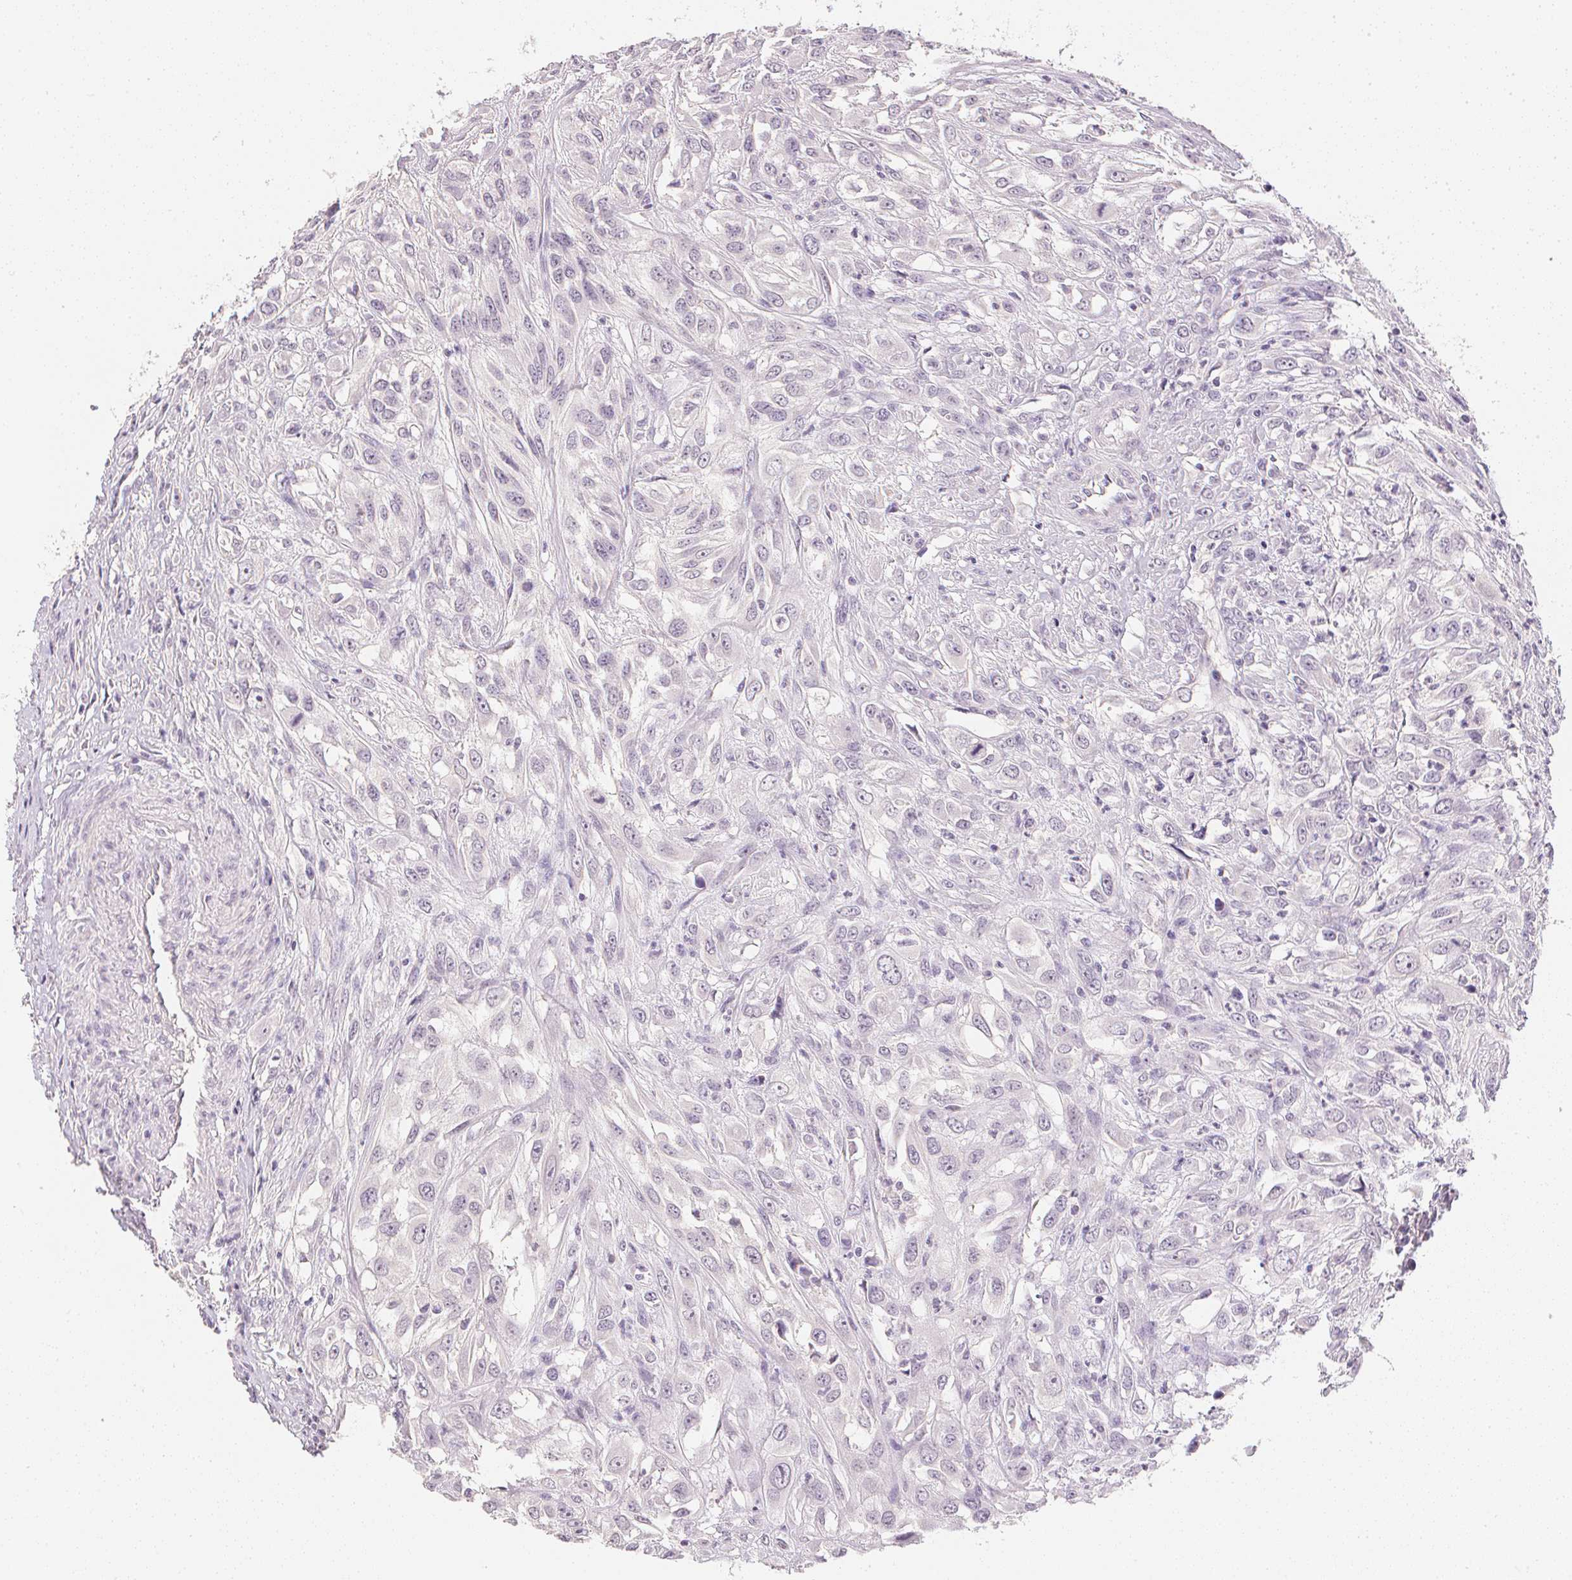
{"staining": {"intensity": "negative", "quantity": "none", "location": "none"}, "tissue": "urothelial cancer", "cell_type": "Tumor cells", "image_type": "cancer", "snomed": [{"axis": "morphology", "description": "Urothelial carcinoma, High grade"}, {"axis": "topography", "description": "Urinary bladder"}], "caption": "An immunohistochemistry image of urothelial carcinoma (high-grade) is shown. There is no staining in tumor cells of urothelial carcinoma (high-grade).", "gene": "PPY", "patient": {"sex": "male", "age": 67}}